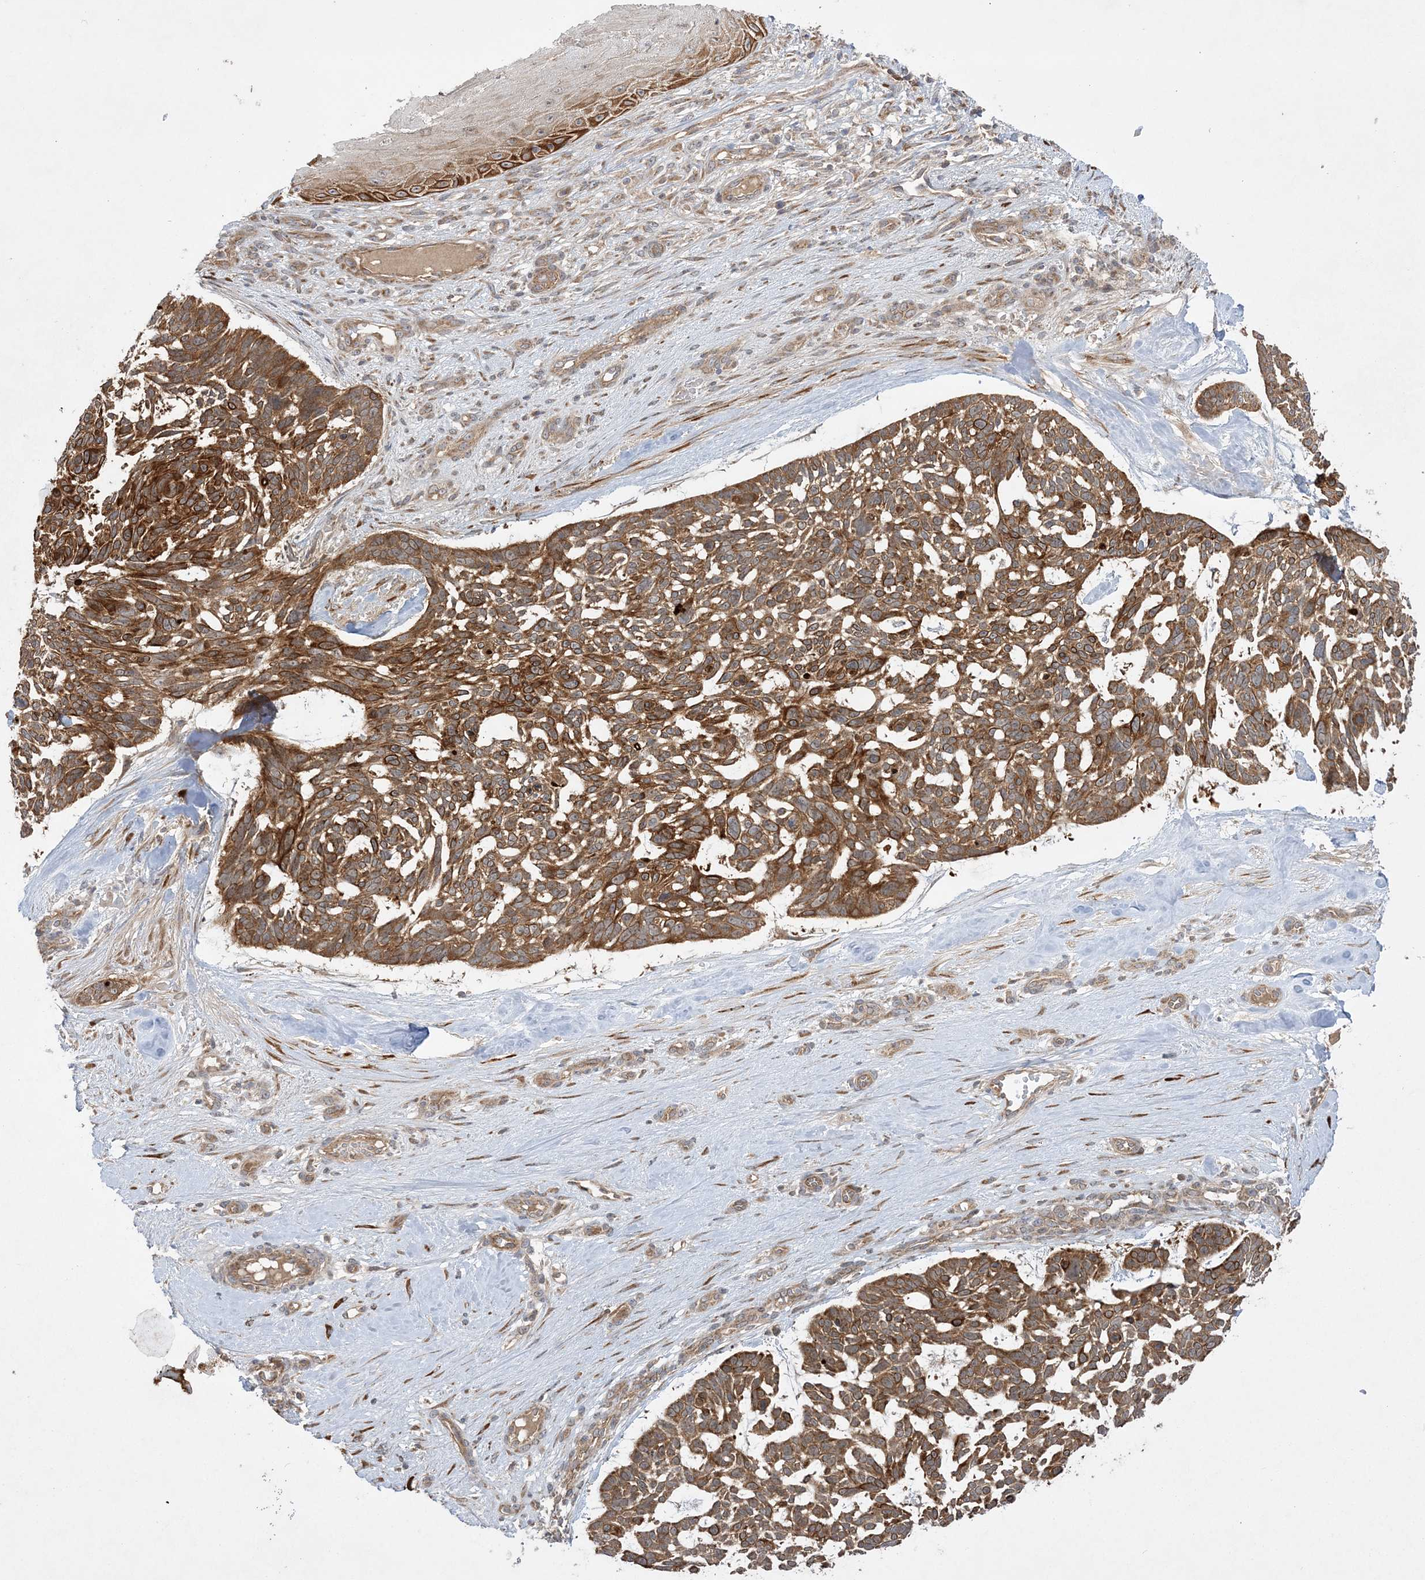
{"staining": {"intensity": "moderate", "quantity": ">75%", "location": "cytoplasmic/membranous"}, "tissue": "skin cancer", "cell_type": "Tumor cells", "image_type": "cancer", "snomed": [{"axis": "morphology", "description": "Basal cell carcinoma"}, {"axis": "topography", "description": "Skin"}], "caption": "There is medium levels of moderate cytoplasmic/membranous staining in tumor cells of skin cancer (basal cell carcinoma), as demonstrated by immunohistochemical staining (brown color).", "gene": "MMADHC", "patient": {"sex": "male", "age": 88}}